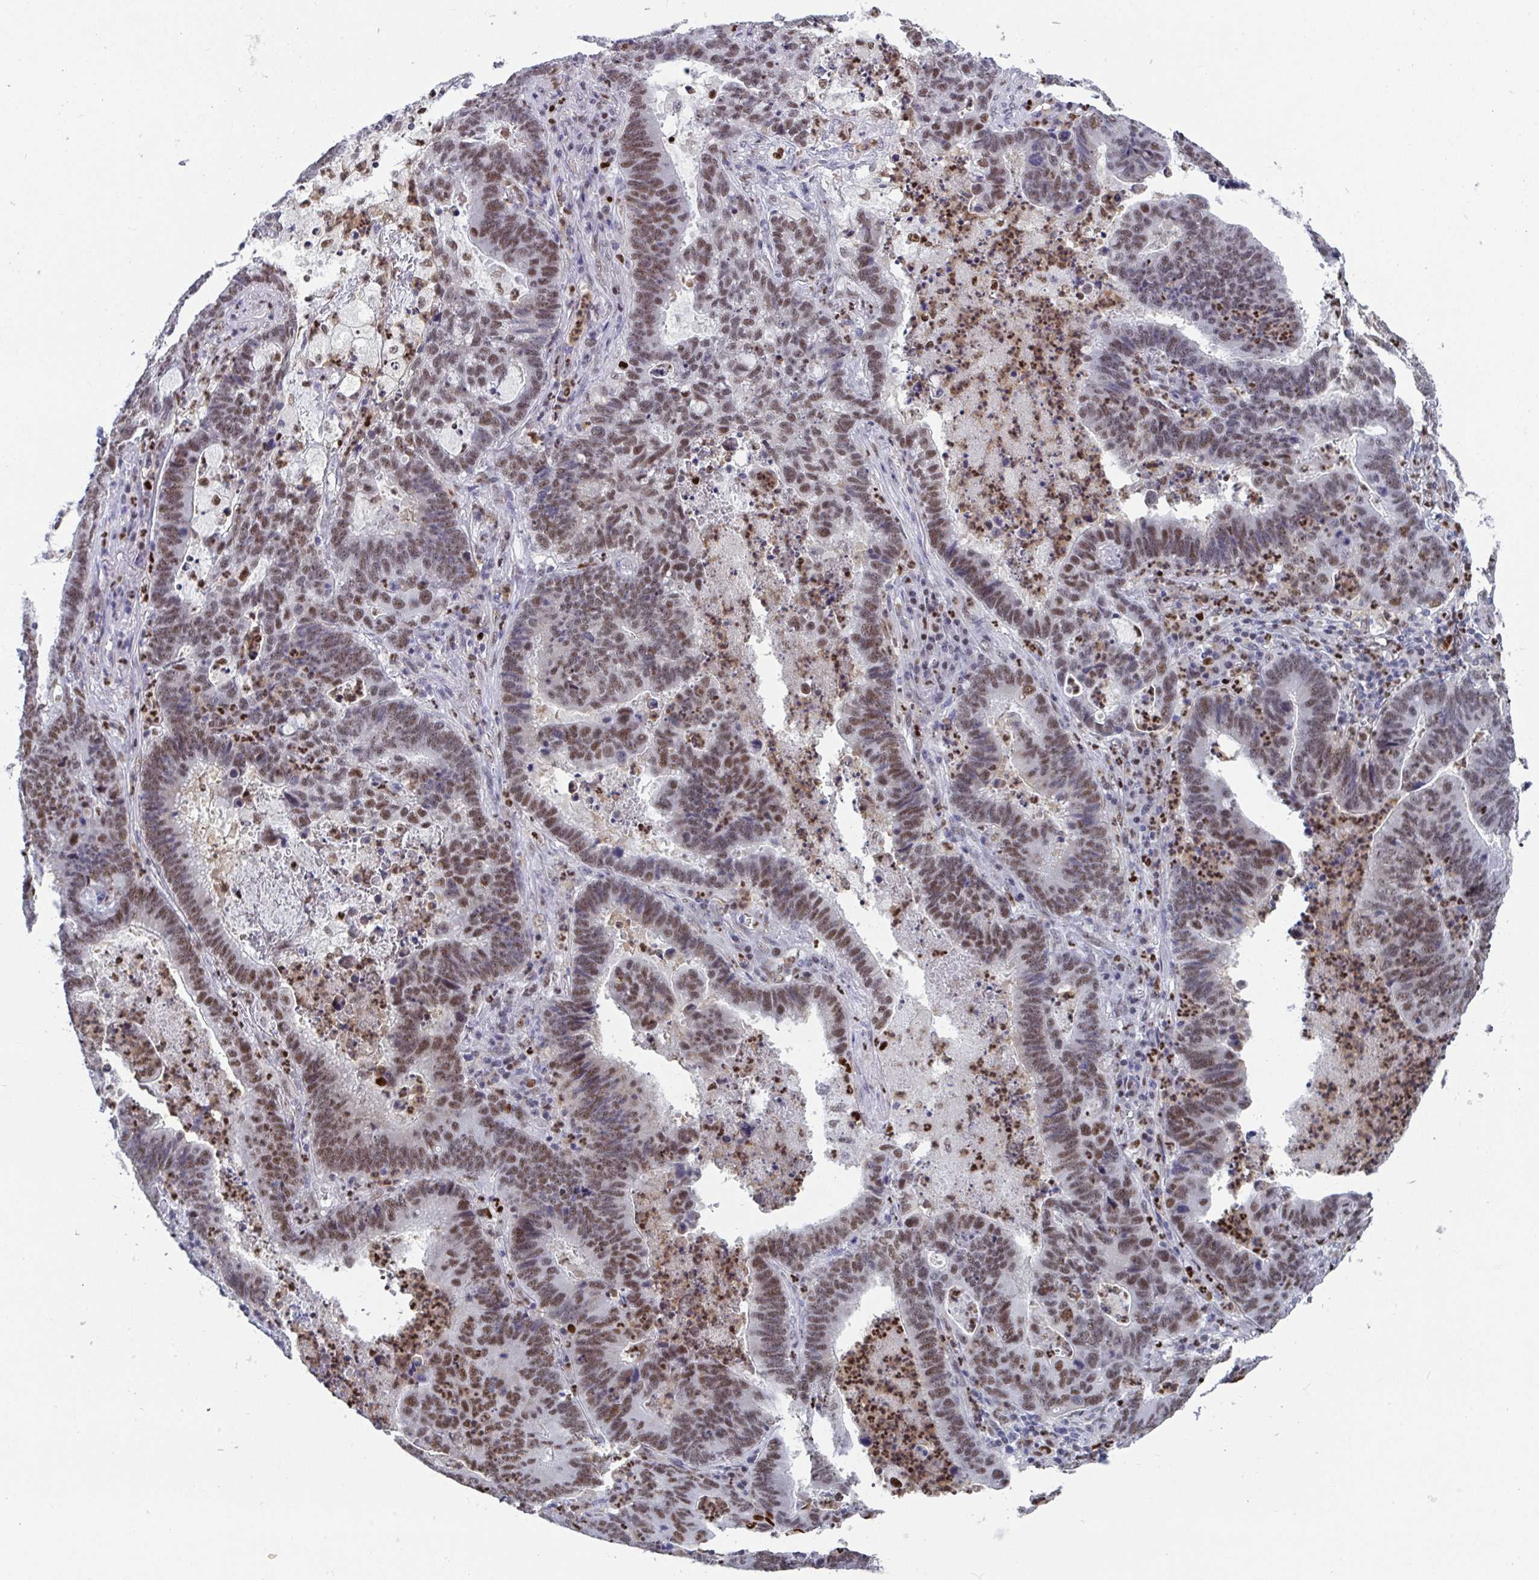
{"staining": {"intensity": "moderate", "quantity": ">75%", "location": "nuclear"}, "tissue": "lung cancer", "cell_type": "Tumor cells", "image_type": "cancer", "snomed": [{"axis": "morphology", "description": "Aneuploidy"}, {"axis": "morphology", "description": "Adenocarcinoma, NOS"}, {"axis": "morphology", "description": "Adenocarcinoma primary or metastatic"}, {"axis": "topography", "description": "Lung"}], "caption": "High-magnification brightfield microscopy of adenocarcinoma (lung) stained with DAB (brown) and counterstained with hematoxylin (blue). tumor cells exhibit moderate nuclear expression is identified in about>75% of cells.", "gene": "JDP2", "patient": {"sex": "female", "age": 75}}